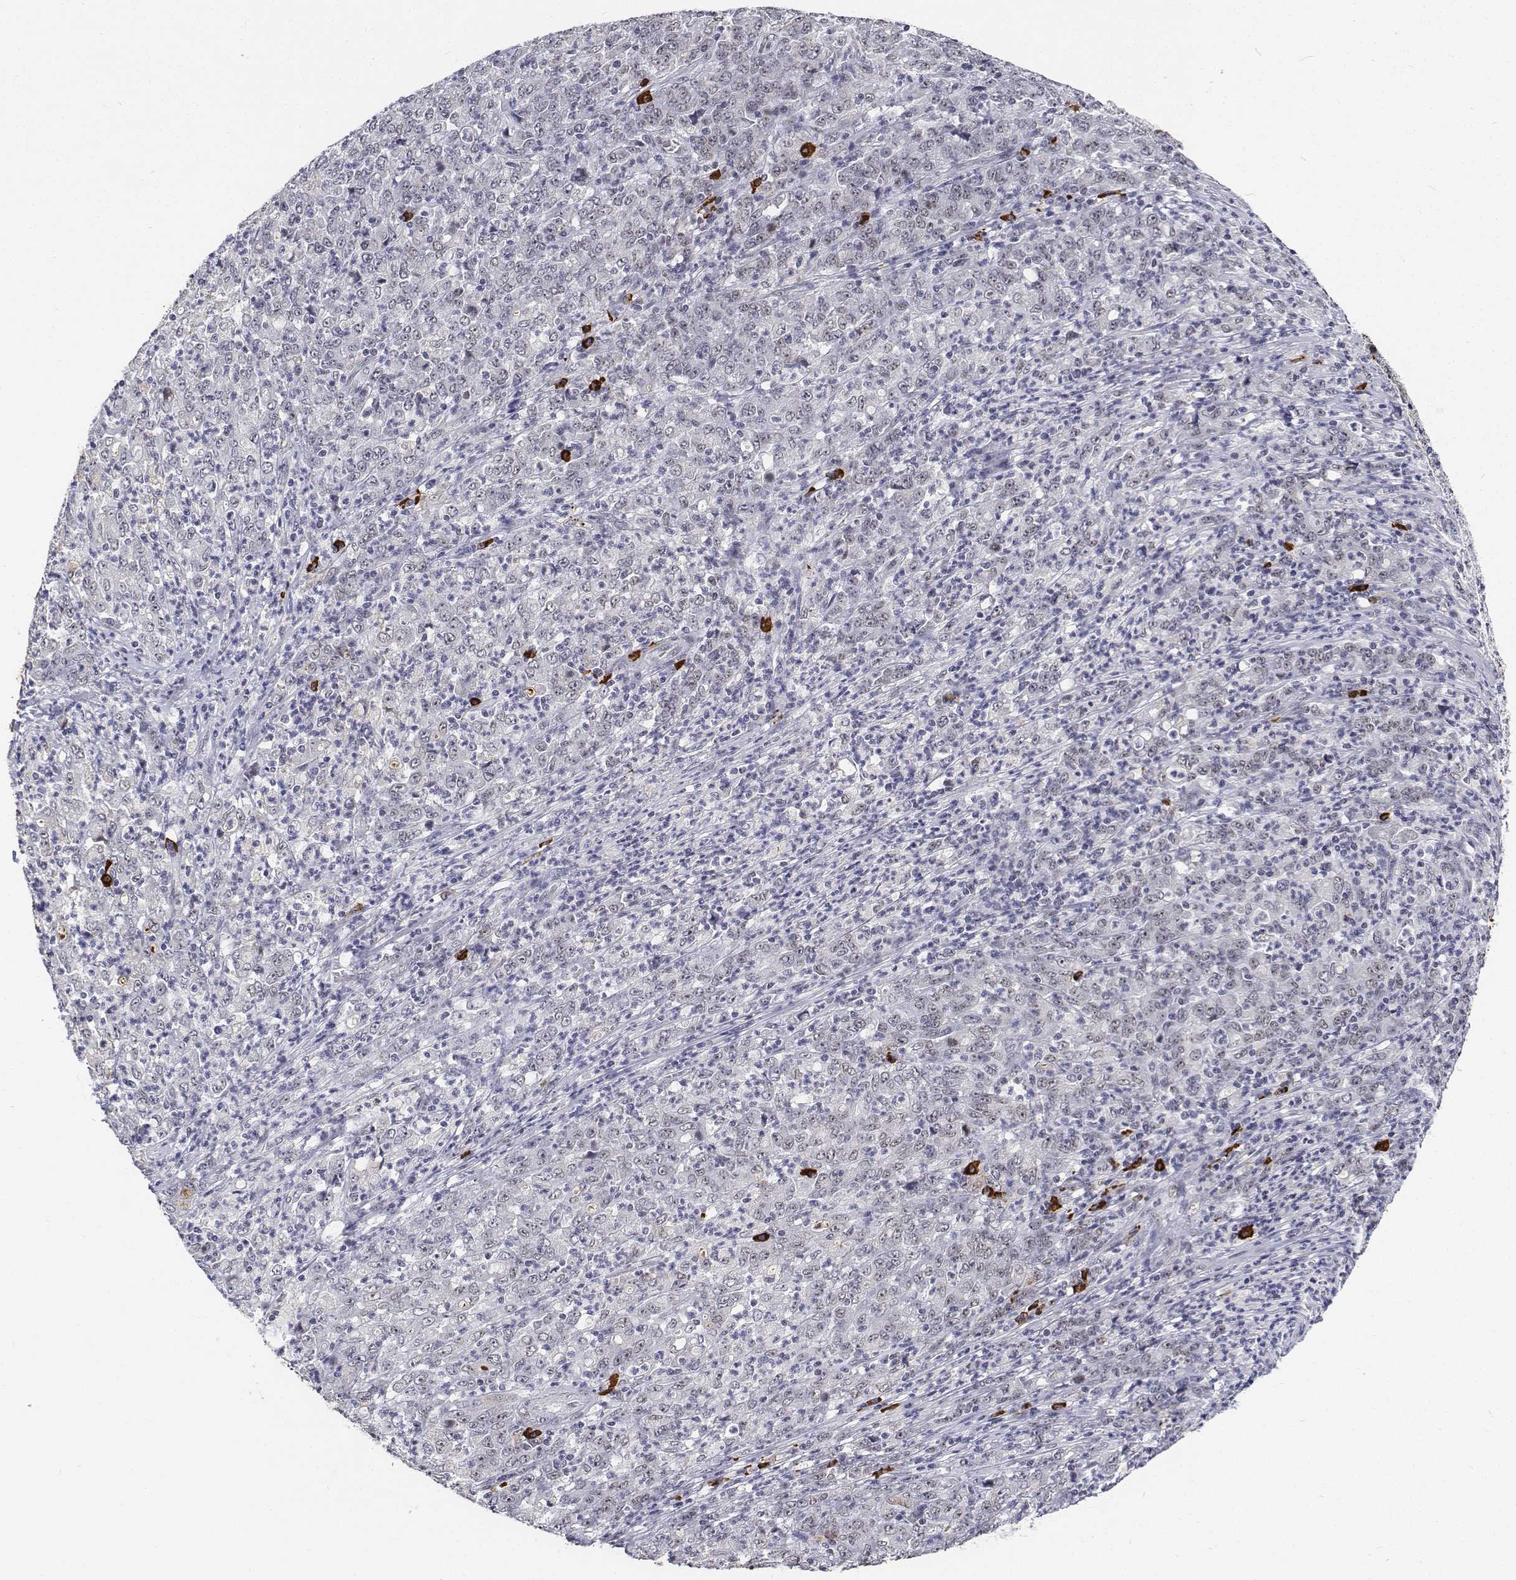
{"staining": {"intensity": "negative", "quantity": "none", "location": "none"}, "tissue": "stomach cancer", "cell_type": "Tumor cells", "image_type": "cancer", "snomed": [{"axis": "morphology", "description": "Adenocarcinoma, NOS"}, {"axis": "topography", "description": "Stomach, lower"}], "caption": "The immunohistochemistry (IHC) photomicrograph has no significant staining in tumor cells of stomach cancer tissue.", "gene": "ATRX", "patient": {"sex": "female", "age": 71}}